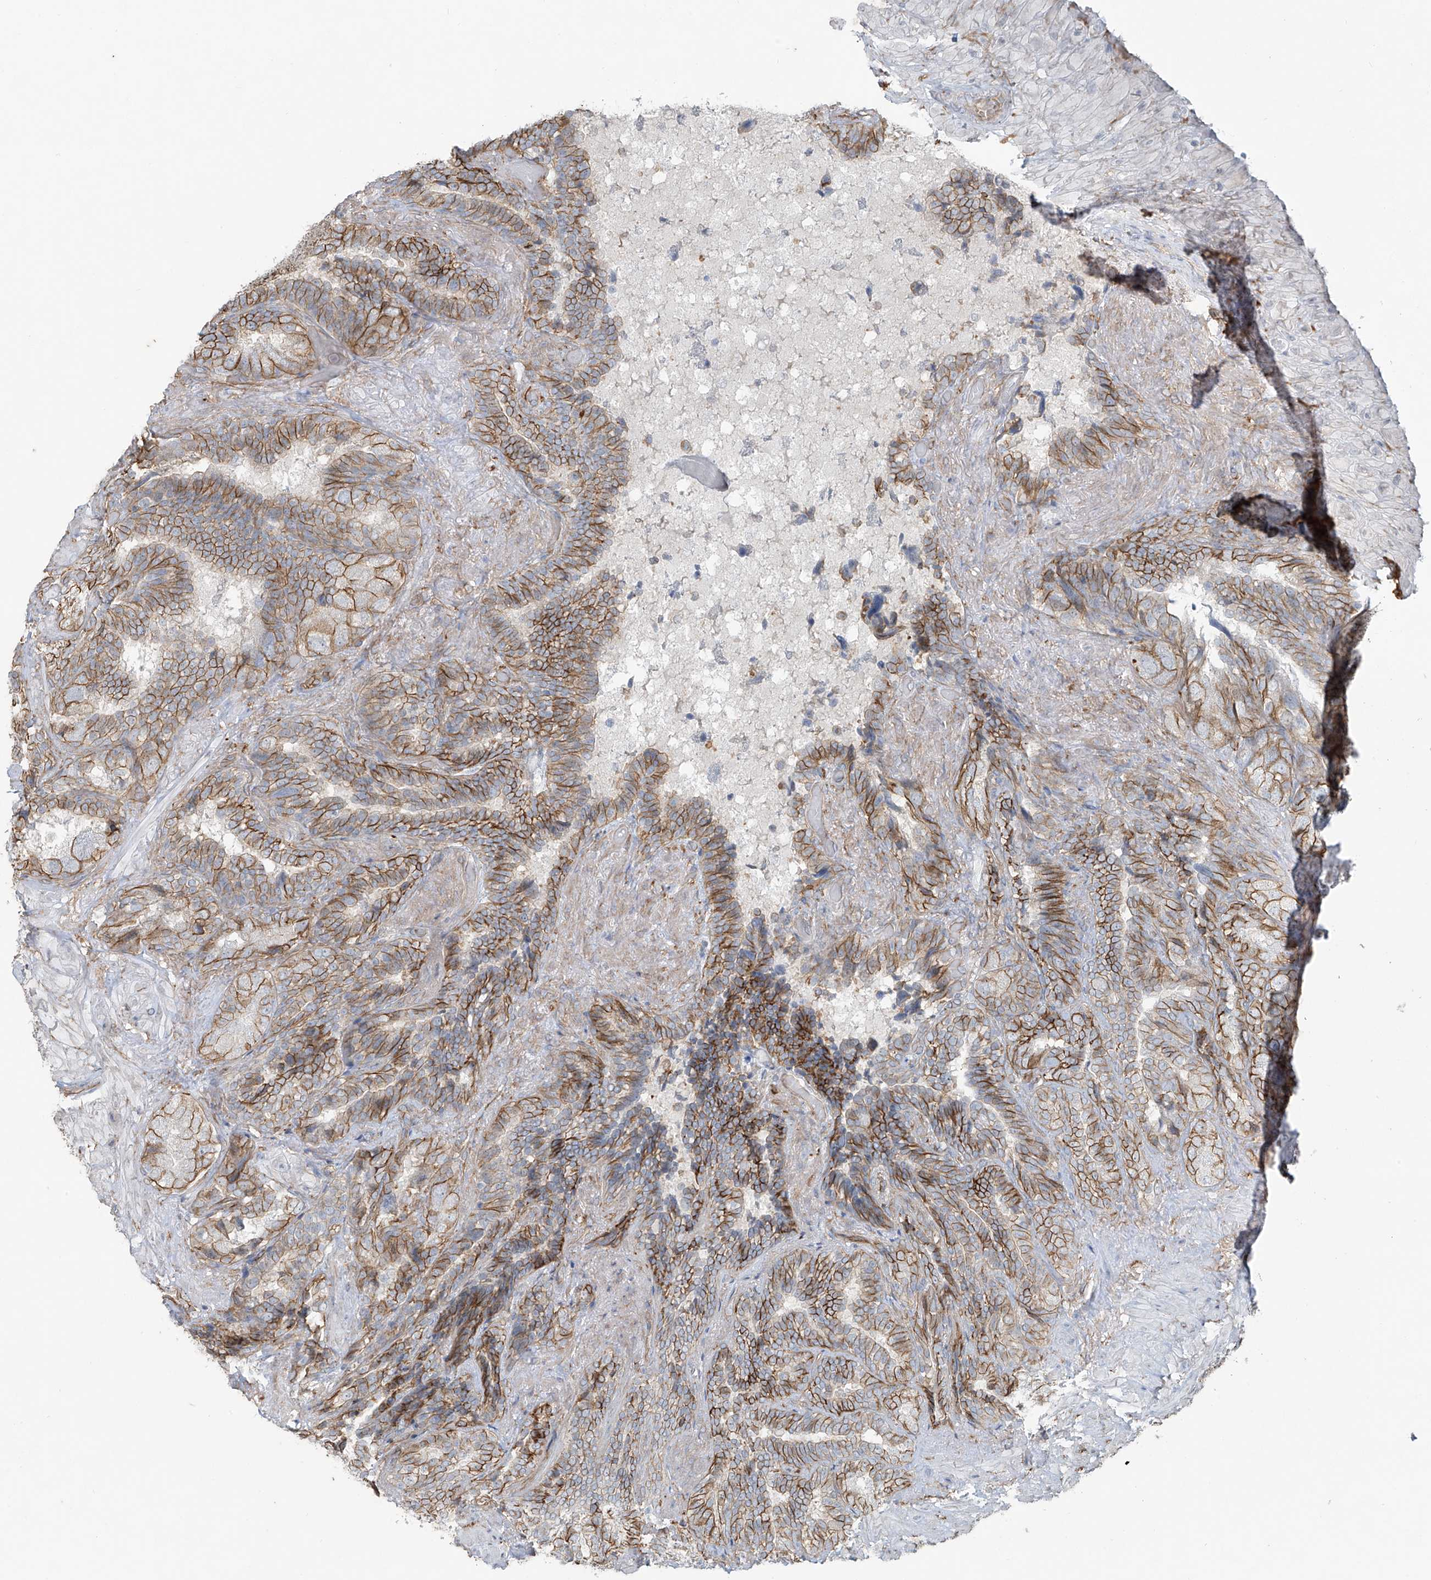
{"staining": {"intensity": "moderate", "quantity": ">75%", "location": "cytoplasmic/membranous"}, "tissue": "seminal vesicle", "cell_type": "Glandular cells", "image_type": "normal", "snomed": [{"axis": "morphology", "description": "Normal tissue, NOS"}, {"axis": "topography", "description": "Seminal veicle"}, {"axis": "topography", "description": "Peripheral nerve tissue"}], "caption": "Immunohistochemical staining of normal human seminal vesicle displays moderate cytoplasmic/membranous protein positivity in about >75% of glandular cells. Nuclei are stained in blue.", "gene": "TUBE1", "patient": {"sex": "male", "age": 63}}